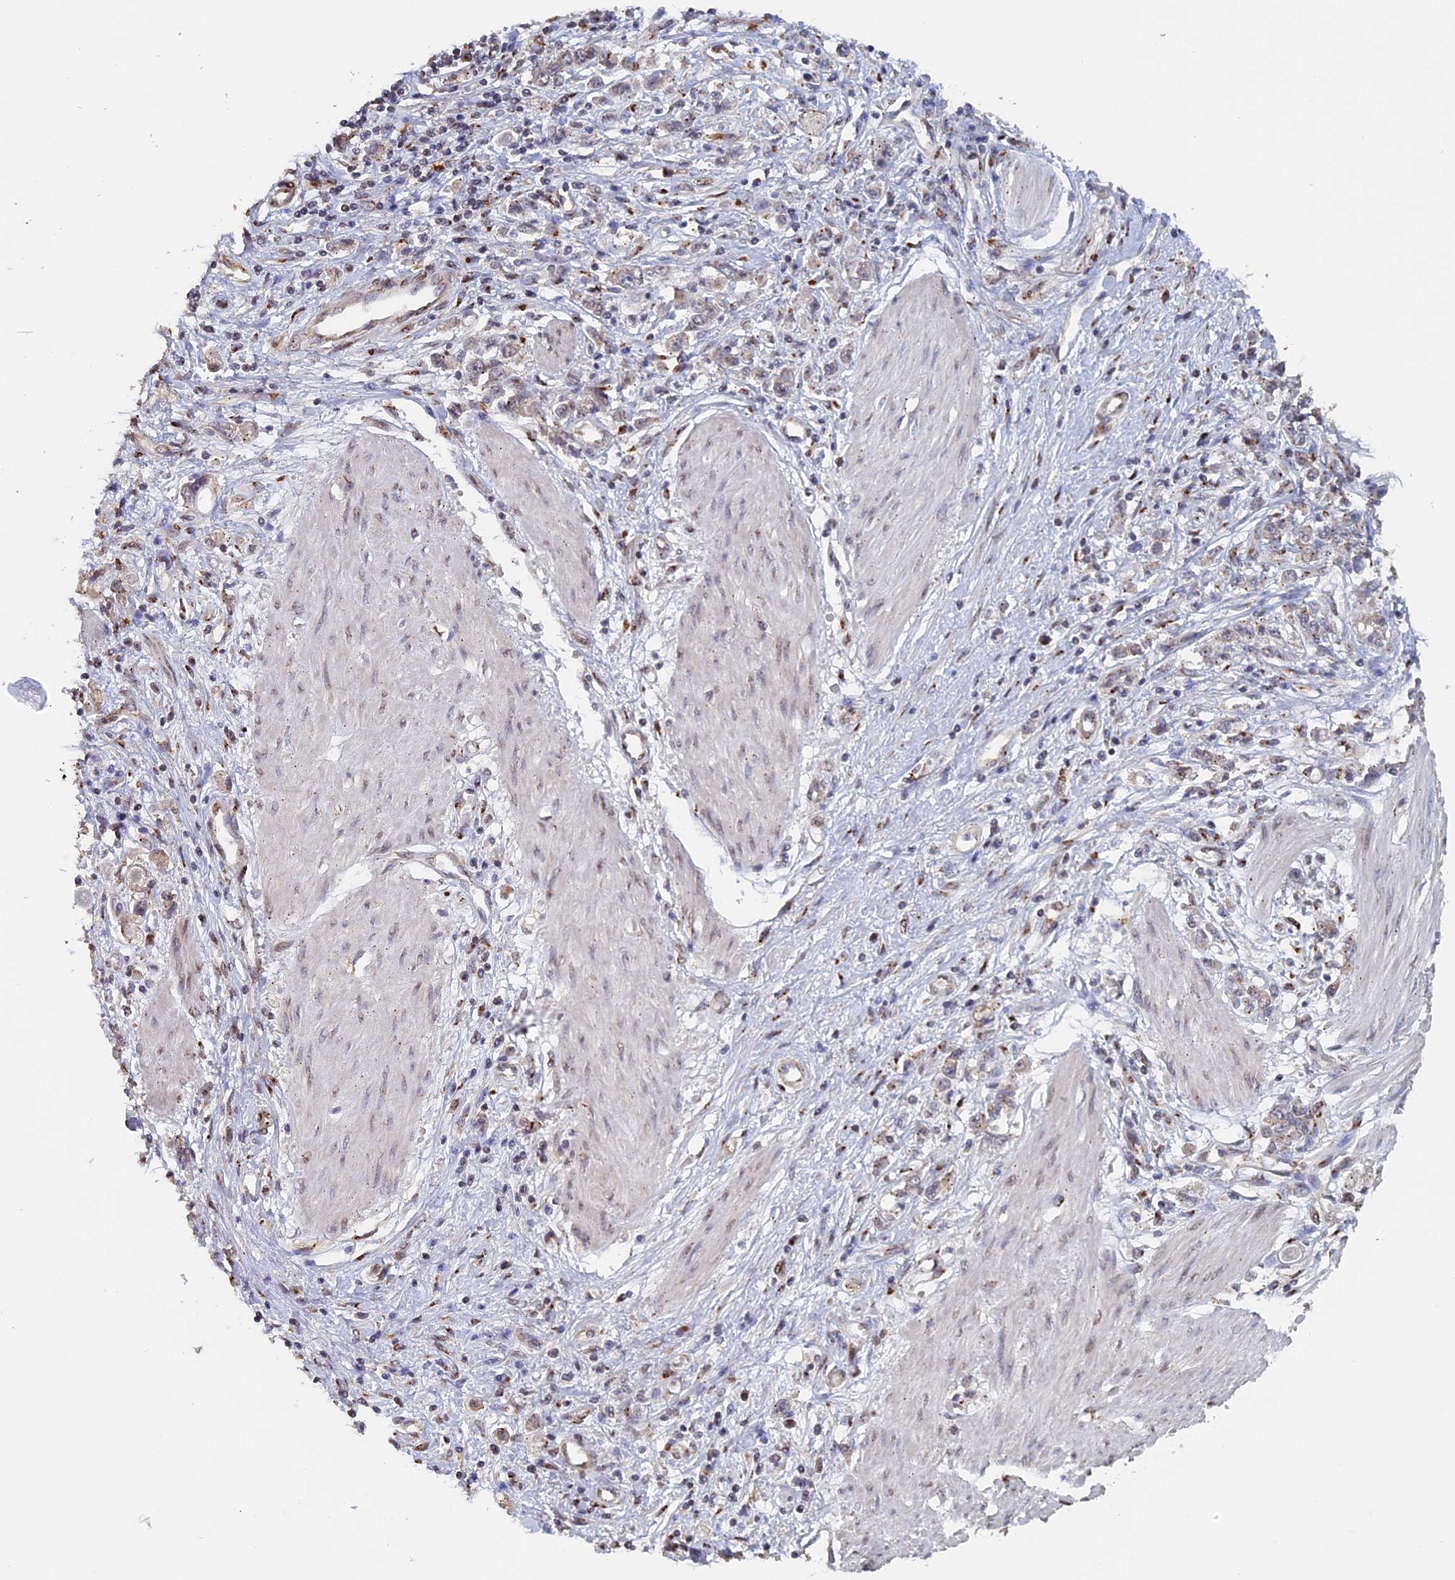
{"staining": {"intensity": "weak", "quantity": "25%-75%", "location": "cytoplasmic/membranous"}, "tissue": "stomach cancer", "cell_type": "Tumor cells", "image_type": "cancer", "snomed": [{"axis": "morphology", "description": "Adenocarcinoma, NOS"}, {"axis": "topography", "description": "Stomach"}], "caption": "Protein expression analysis of human adenocarcinoma (stomach) reveals weak cytoplasmic/membranous expression in about 25%-75% of tumor cells. The staining was performed using DAB (3,3'-diaminobenzidine), with brown indicating positive protein expression. Nuclei are stained blue with hematoxylin.", "gene": "PIGQ", "patient": {"sex": "female", "age": 76}}